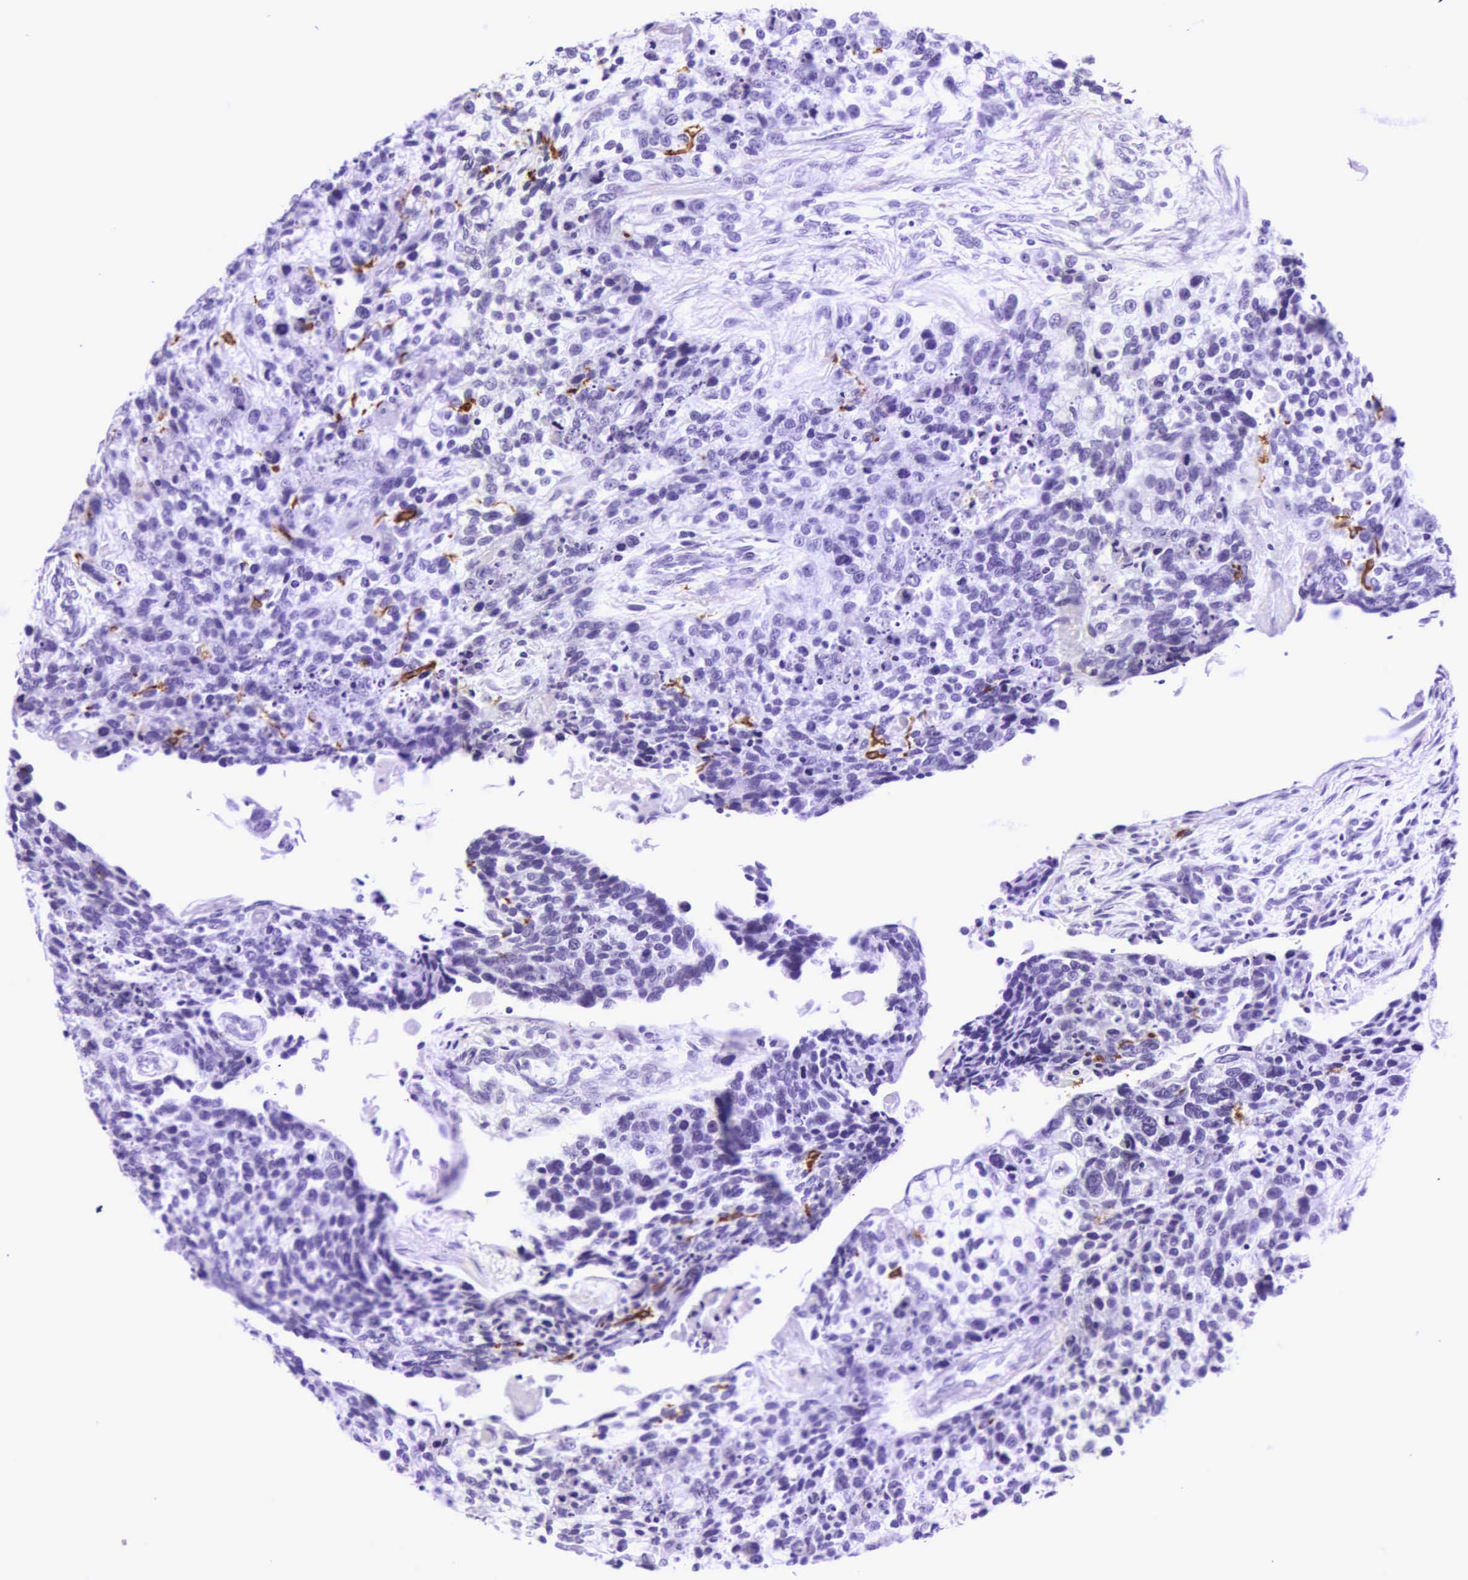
{"staining": {"intensity": "negative", "quantity": "none", "location": "none"}, "tissue": "lung cancer", "cell_type": "Tumor cells", "image_type": "cancer", "snomed": [{"axis": "morphology", "description": "Squamous cell carcinoma, NOS"}, {"axis": "topography", "description": "Lymph node"}, {"axis": "topography", "description": "Lung"}], "caption": "Tumor cells show no significant protein staining in lung cancer.", "gene": "CD1A", "patient": {"sex": "male", "age": 74}}